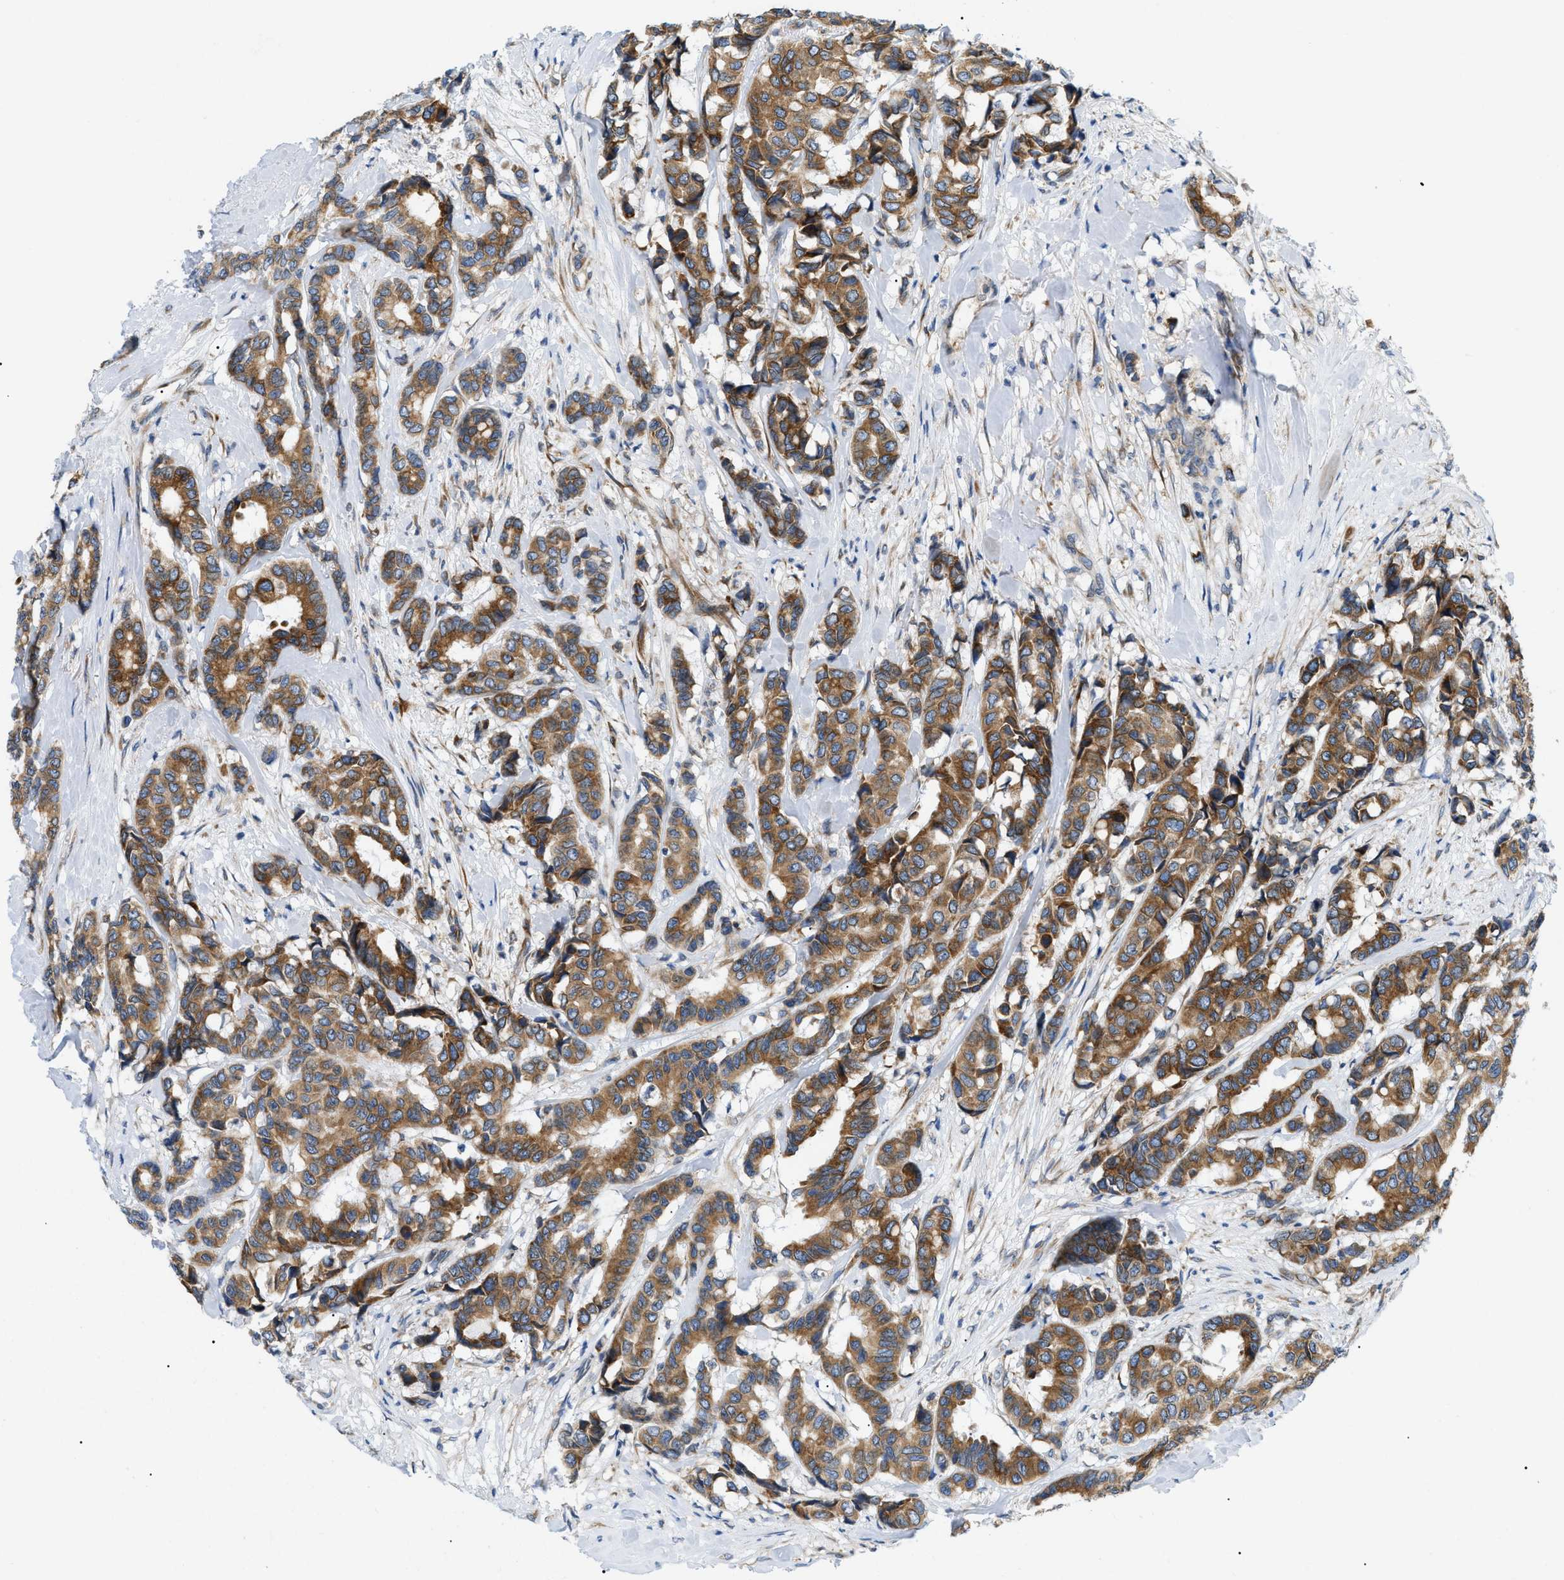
{"staining": {"intensity": "moderate", "quantity": ">75%", "location": "cytoplasmic/membranous"}, "tissue": "breast cancer", "cell_type": "Tumor cells", "image_type": "cancer", "snomed": [{"axis": "morphology", "description": "Duct carcinoma"}, {"axis": "topography", "description": "Breast"}], "caption": "Breast cancer (intraductal carcinoma) tissue shows moderate cytoplasmic/membranous positivity in about >75% of tumor cells", "gene": "DERL1", "patient": {"sex": "female", "age": 87}}